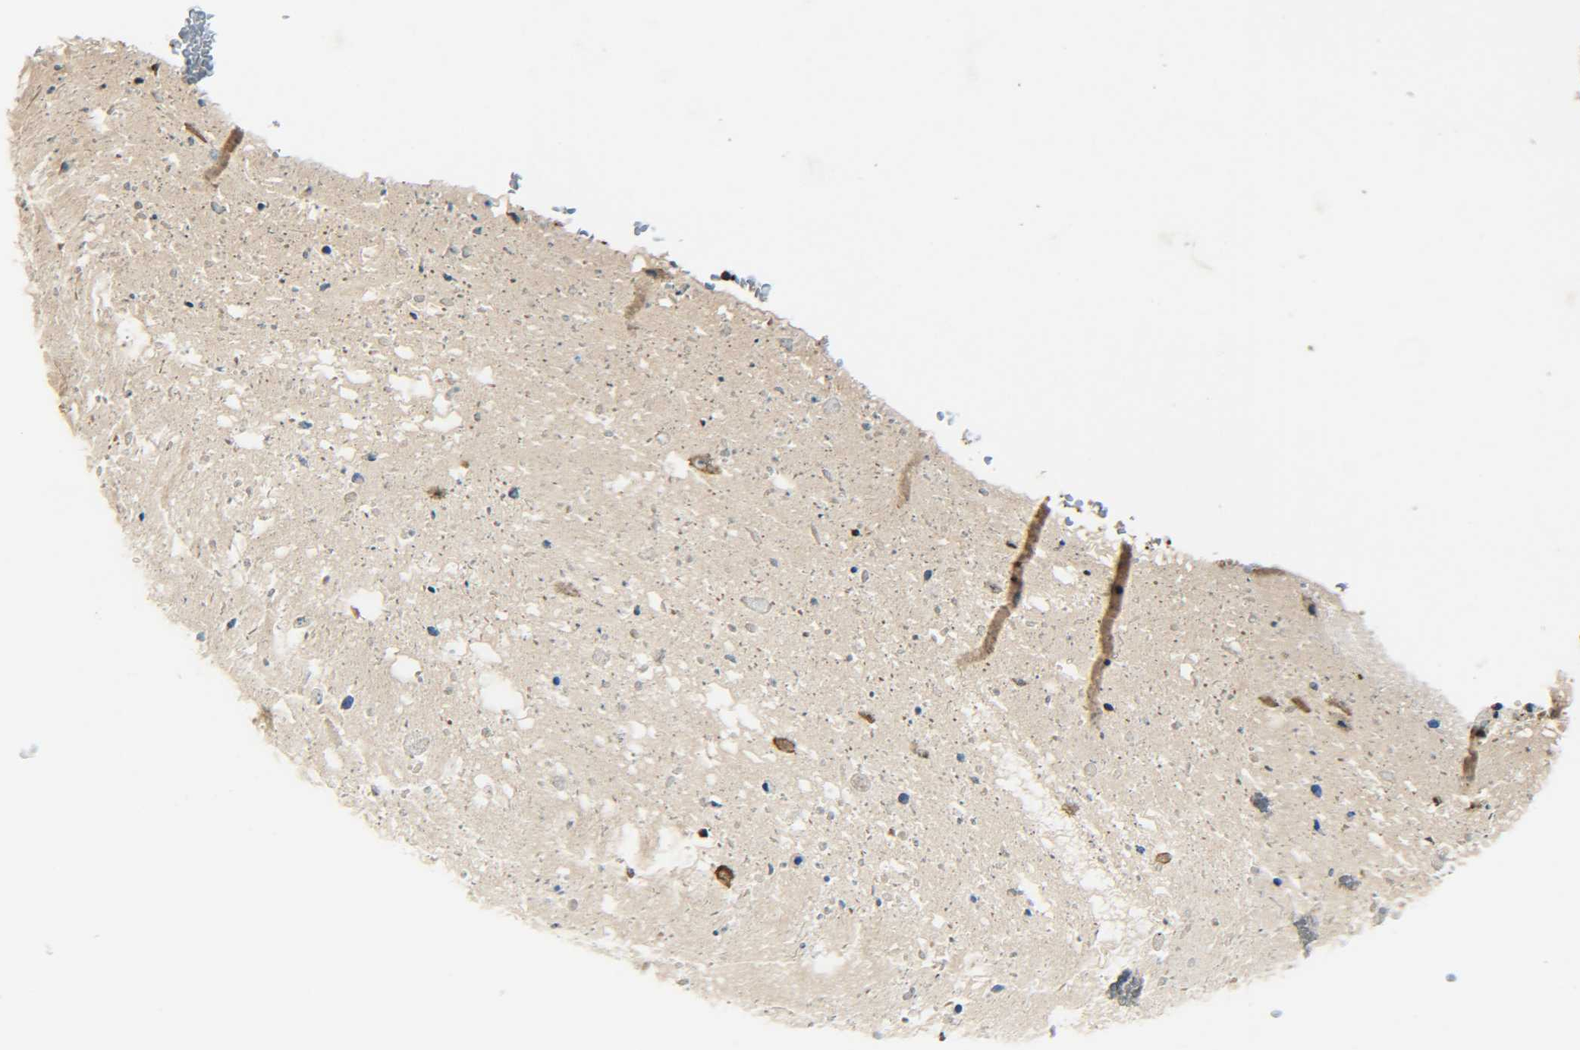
{"staining": {"intensity": "strong", "quantity": ">75%", "location": "cytoplasmic/membranous"}, "tissue": "bronchus", "cell_type": "Respiratory epithelial cells", "image_type": "normal", "snomed": [{"axis": "morphology", "description": "Normal tissue, NOS"}, {"axis": "morphology", "description": "Adenocarcinoma, NOS"}, {"axis": "morphology", "description": "Adenocarcinoma, metastatic, NOS"}, {"axis": "topography", "description": "Lymph node"}, {"axis": "topography", "description": "Bronchus"}, {"axis": "topography", "description": "Lung"}], "caption": "This image exhibits immunohistochemistry staining of unremarkable human bronchus, with high strong cytoplasmic/membranous expression in about >75% of respiratory epithelial cells.", "gene": "PREB", "patient": {"sex": "female", "age": 54}}